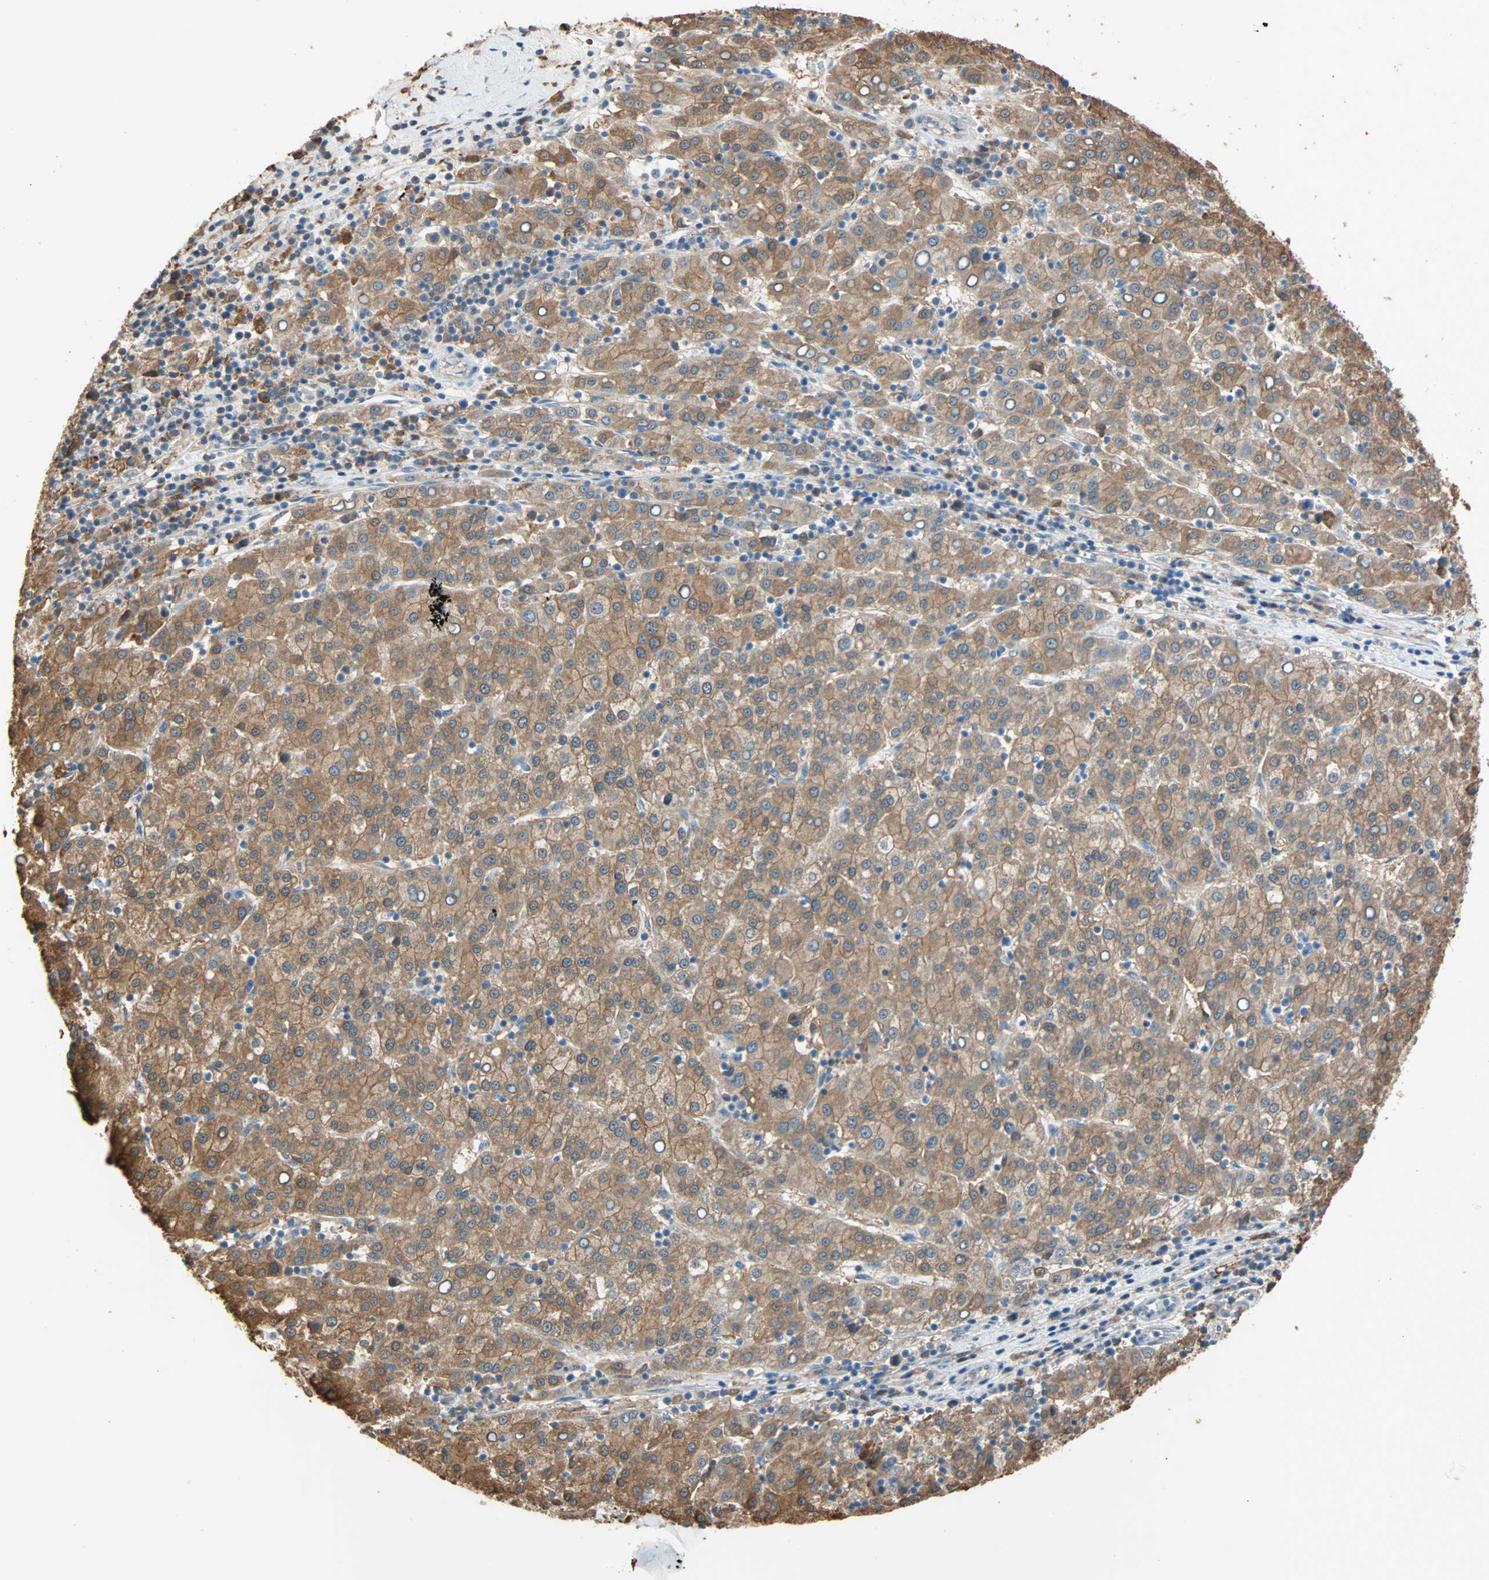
{"staining": {"intensity": "moderate", "quantity": ">75%", "location": "cytoplasmic/membranous"}, "tissue": "liver cancer", "cell_type": "Tumor cells", "image_type": "cancer", "snomed": [{"axis": "morphology", "description": "Carcinoma, Hepatocellular, NOS"}, {"axis": "topography", "description": "Liver"}], "caption": "Liver hepatocellular carcinoma stained for a protein (brown) exhibits moderate cytoplasmic/membranous positive staining in about >75% of tumor cells.", "gene": "PRDX1", "patient": {"sex": "female", "age": 58}}